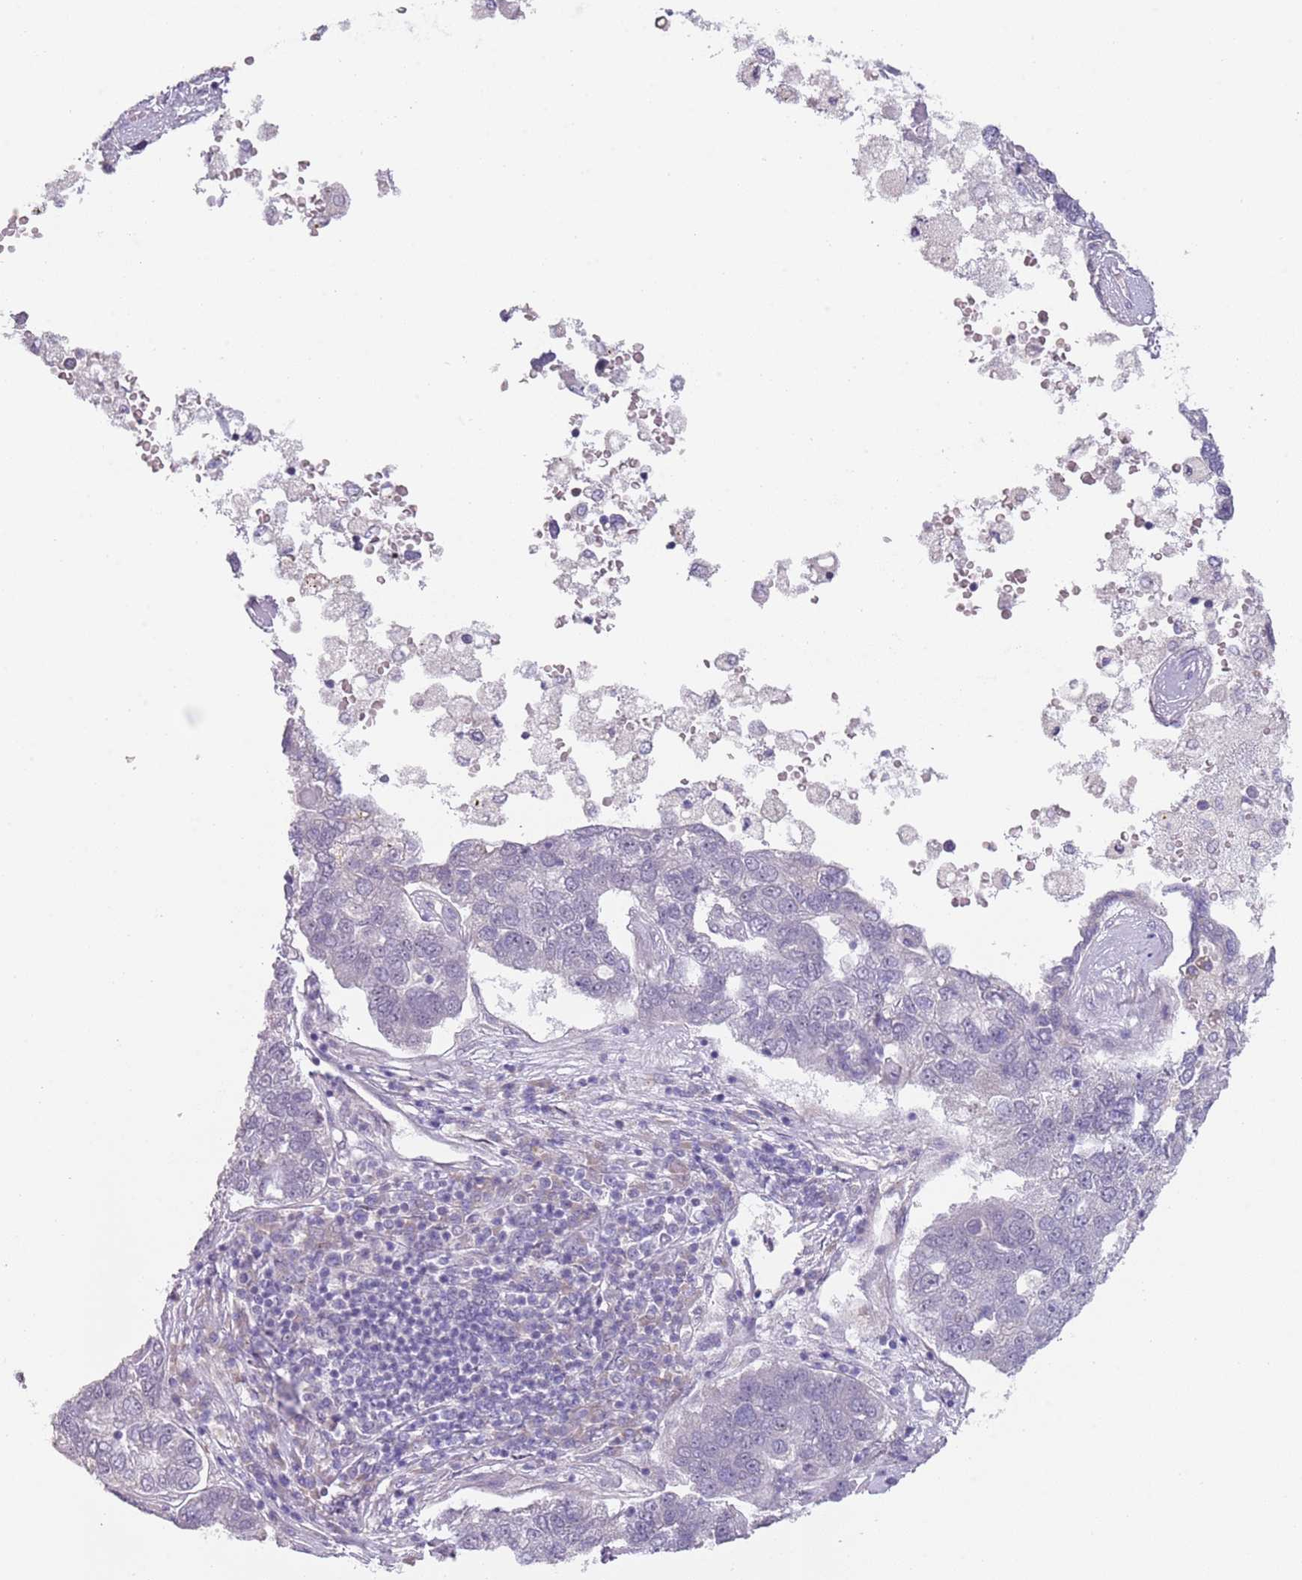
{"staining": {"intensity": "negative", "quantity": "none", "location": "none"}, "tissue": "pancreatic cancer", "cell_type": "Tumor cells", "image_type": "cancer", "snomed": [{"axis": "morphology", "description": "Adenocarcinoma, NOS"}, {"axis": "topography", "description": "Pancreas"}], "caption": "The immunohistochemistry (IHC) histopathology image has no significant expression in tumor cells of pancreatic adenocarcinoma tissue.", "gene": "NBPF3", "patient": {"sex": "female", "age": 61}}